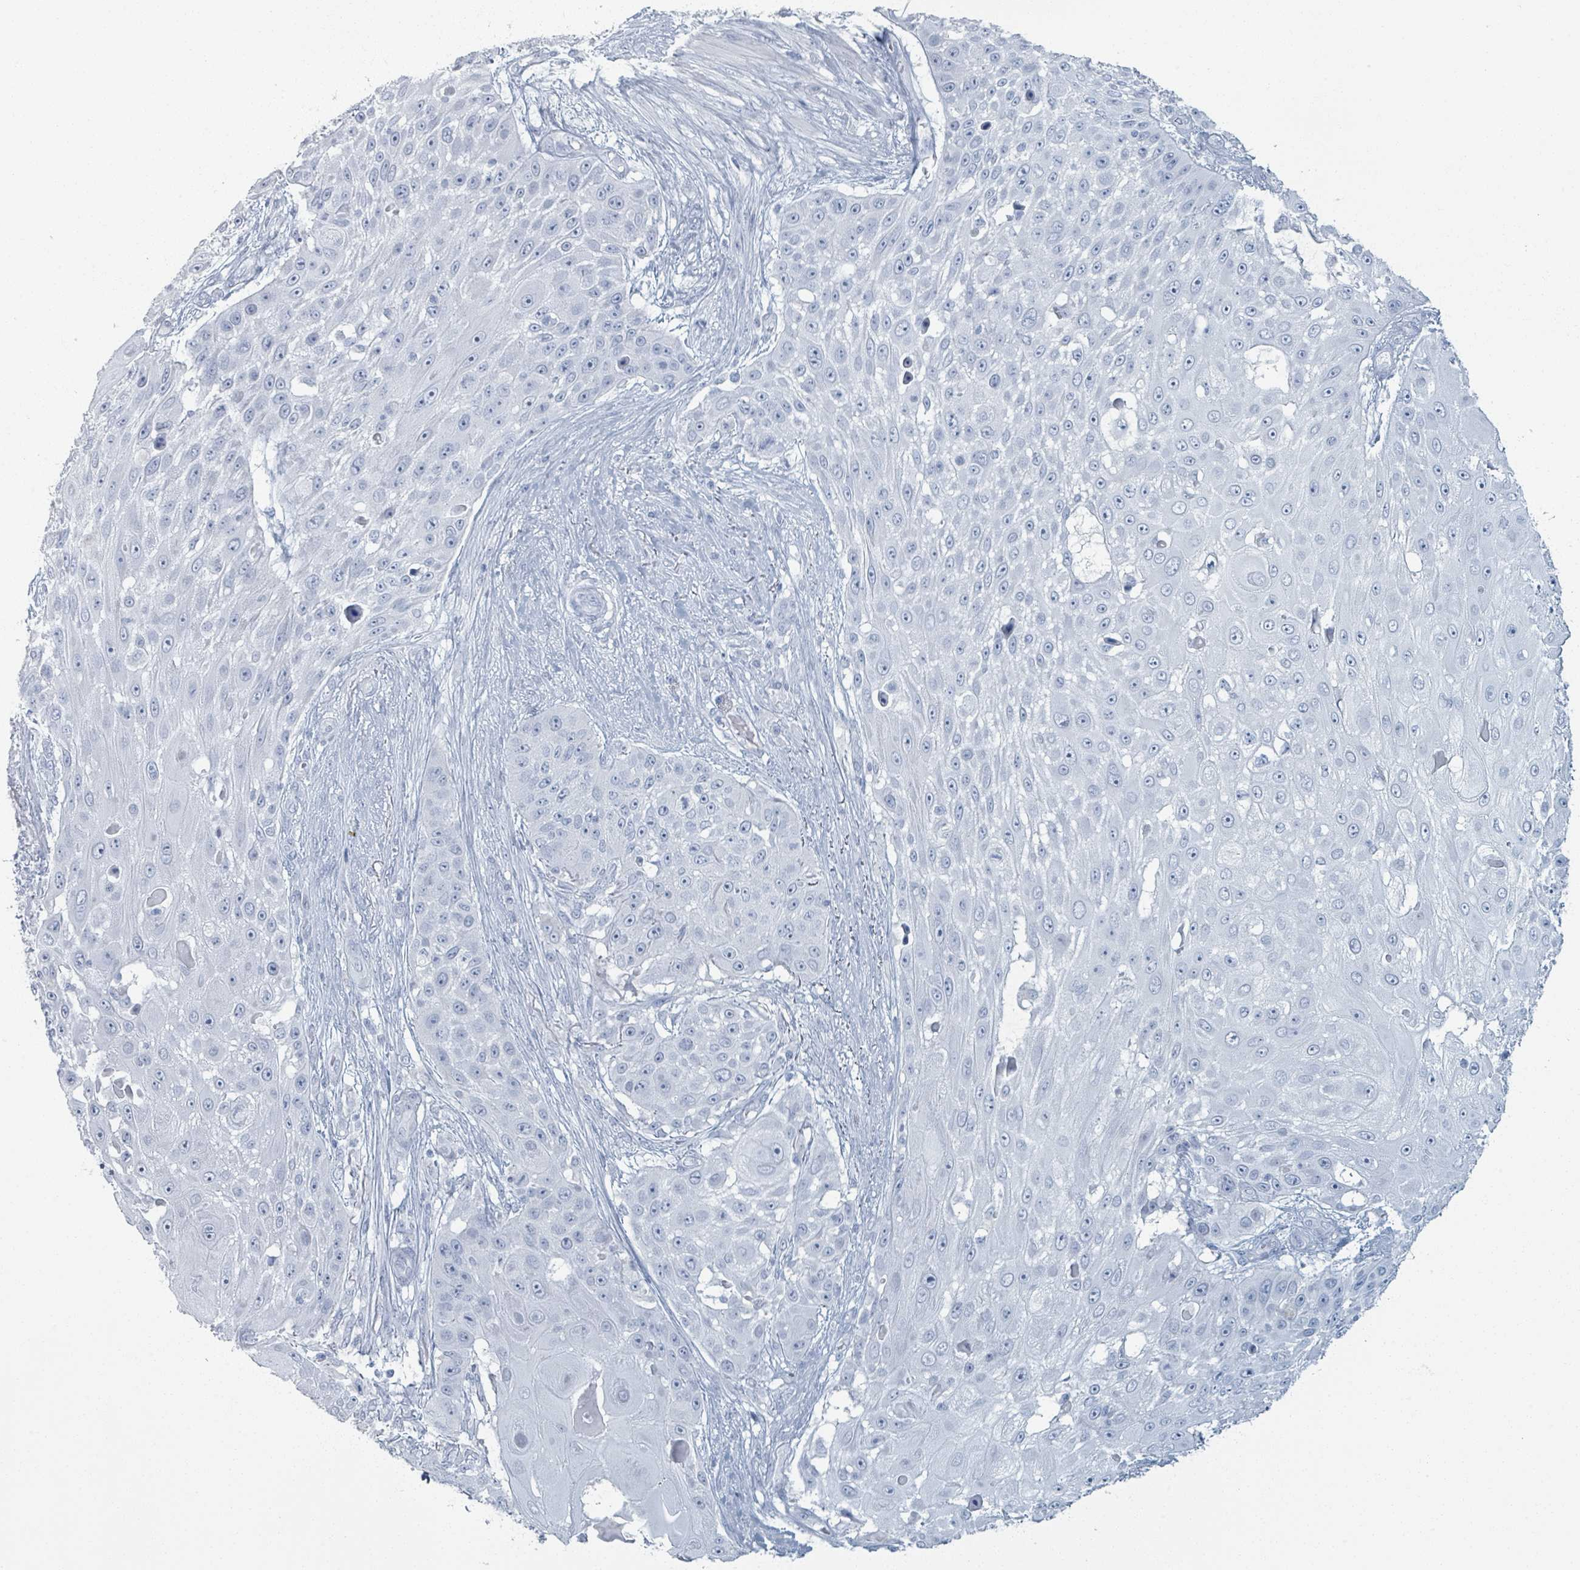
{"staining": {"intensity": "negative", "quantity": "none", "location": "none"}, "tissue": "skin cancer", "cell_type": "Tumor cells", "image_type": "cancer", "snomed": [{"axis": "morphology", "description": "Squamous cell carcinoma, NOS"}, {"axis": "topography", "description": "Skin"}], "caption": "The photomicrograph shows no staining of tumor cells in squamous cell carcinoma (skin). Brightfield microscopy of immunohistochemistry stained with DAB (brown) and hematoxylin (blue), captured at high magnification.", "gene": "DEFA4", "patient": {"sex": "female", "age": 86}}